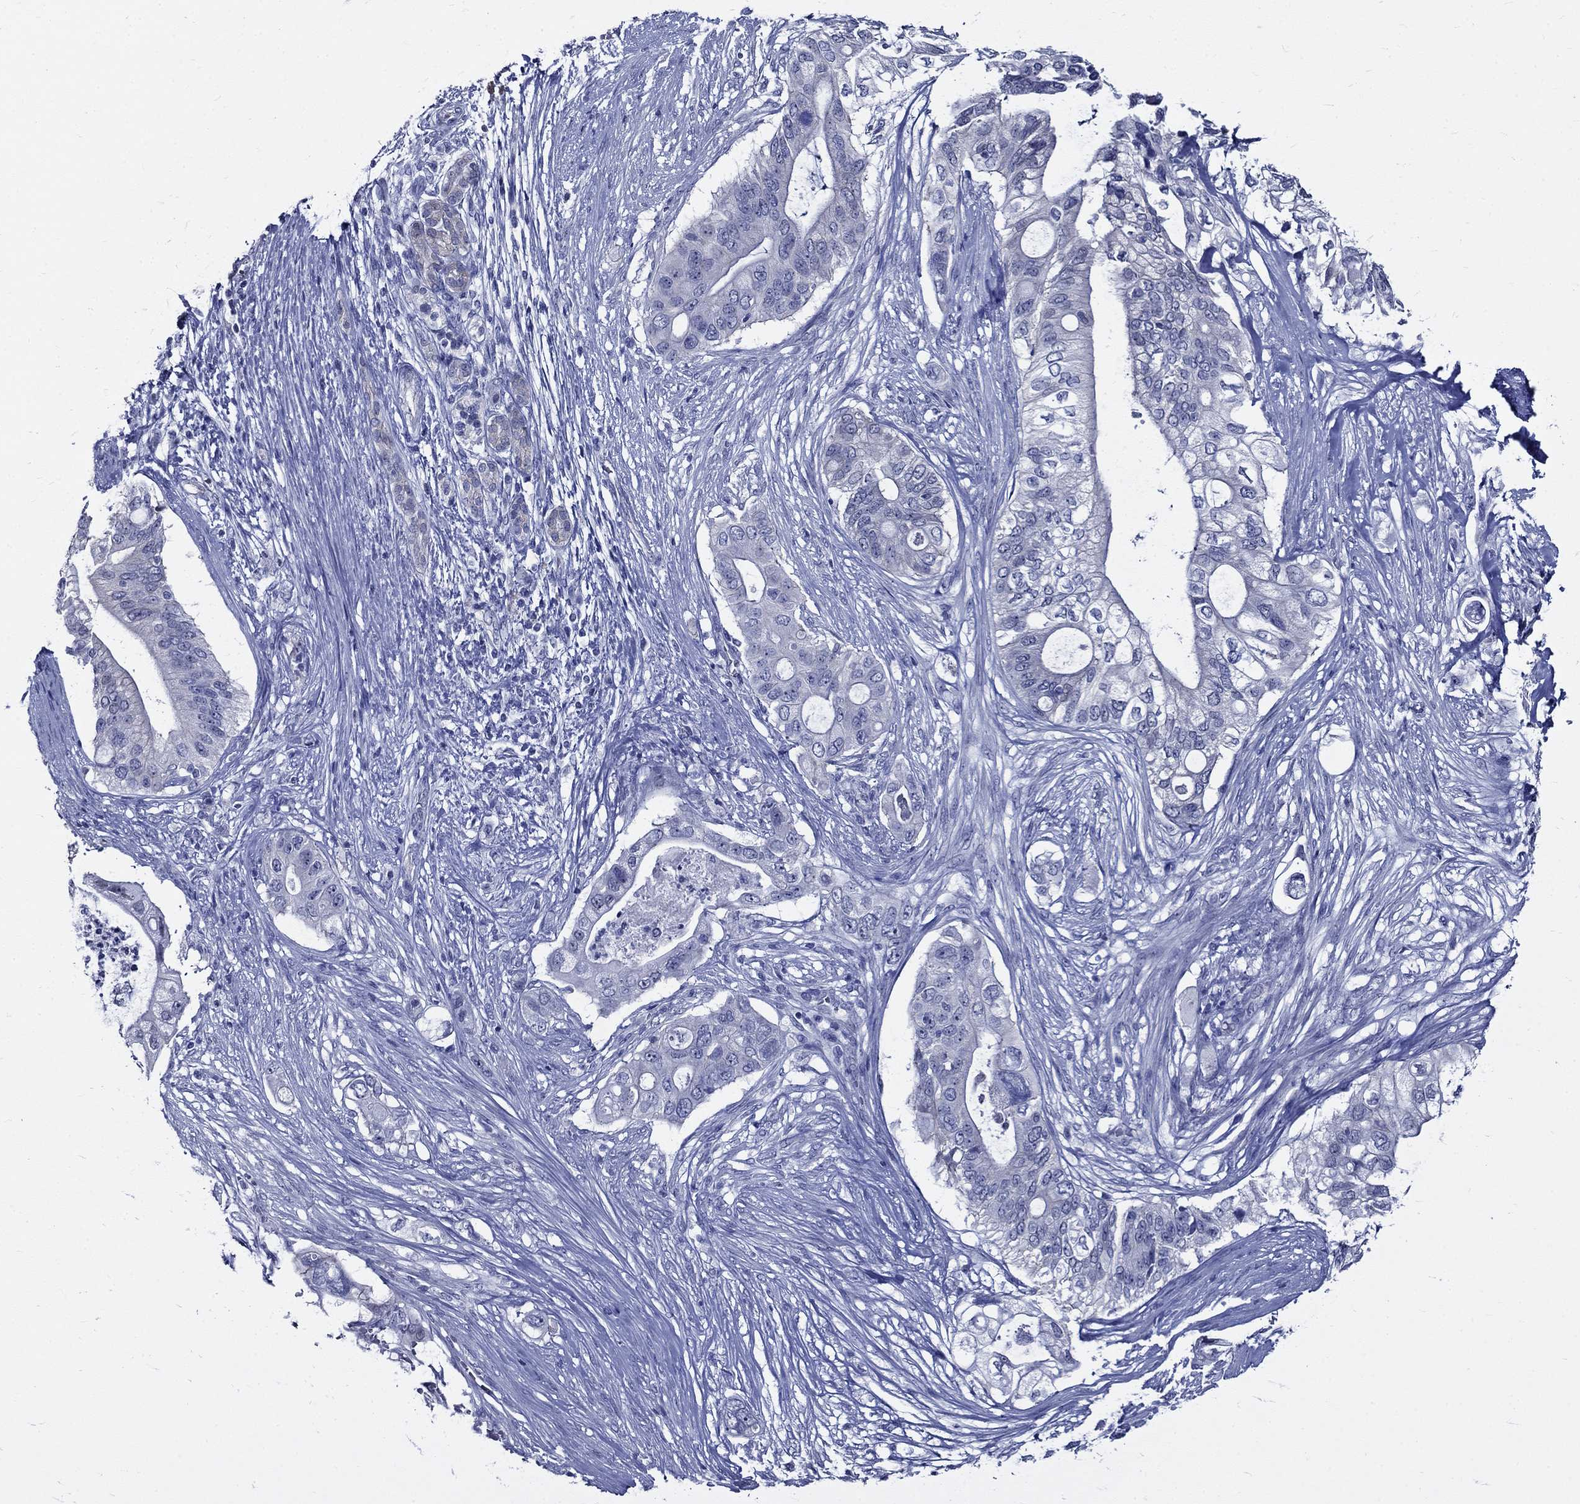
{"staining": {"intensity": "negative", "quantity": "none", "location": "none"}, "tissue": "pancreatic cancer", "cell_type": "Tumor cells", "image_type": "cancer", "snomed": [{"axis": "morphology", "description": "Adenocarcinoma, NOS"}, {"axis": "topography", "description": "Pancreas"}], "caption": "Photomicrograph shows no significant protein expression in tumor cells of pancreatic cancer. (DAB (3,3'-diaminobenzidine) immunohistochemistry with hematoxylin counter stain).", "gene": "GUCA1A", "patient": {"sex": "female", "age": 72}}